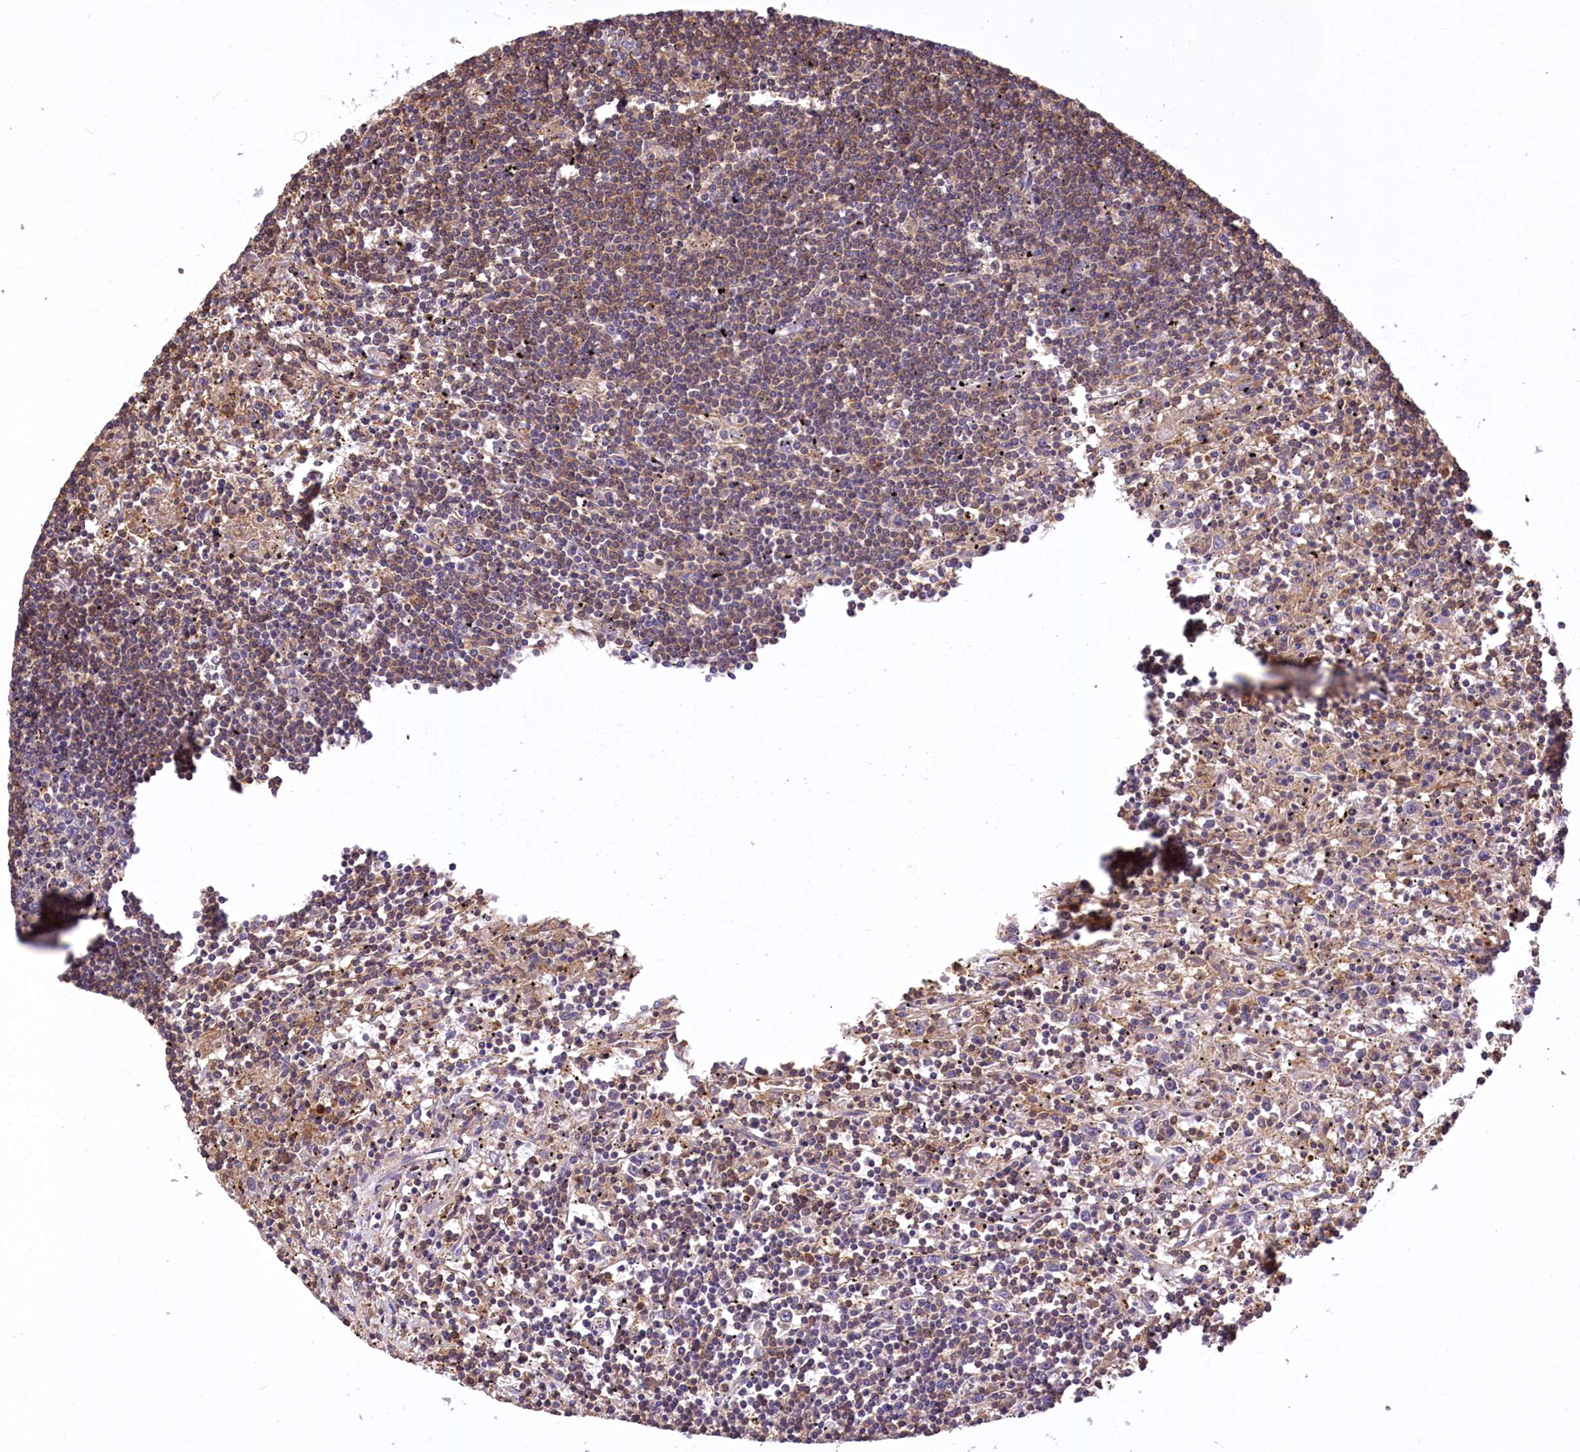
{"staining": {"intensity": "weak", "quantity": "25%-75%", "location": "cytoplasmic/membranous"}, "tissue": "lymphoma", "cell_type": "Tumor cells", "image_type": "cancer", "snomed": [{"axis": "morphology", "description": "Malignant lymphoma, non-Hodgkin's type, Low grade"}, {"axis": "topography", "description": "Spleen"}], "caption": "Human malignant lymphoma, non-Hodgkin's type (low-grade) stained with a brown dye reveals weak cytoplasmic/membranous positive positivity in about 25%-75% of tumor cells.", "gene": "DPP3", "patient": {"sex": "male", "age": 76}}